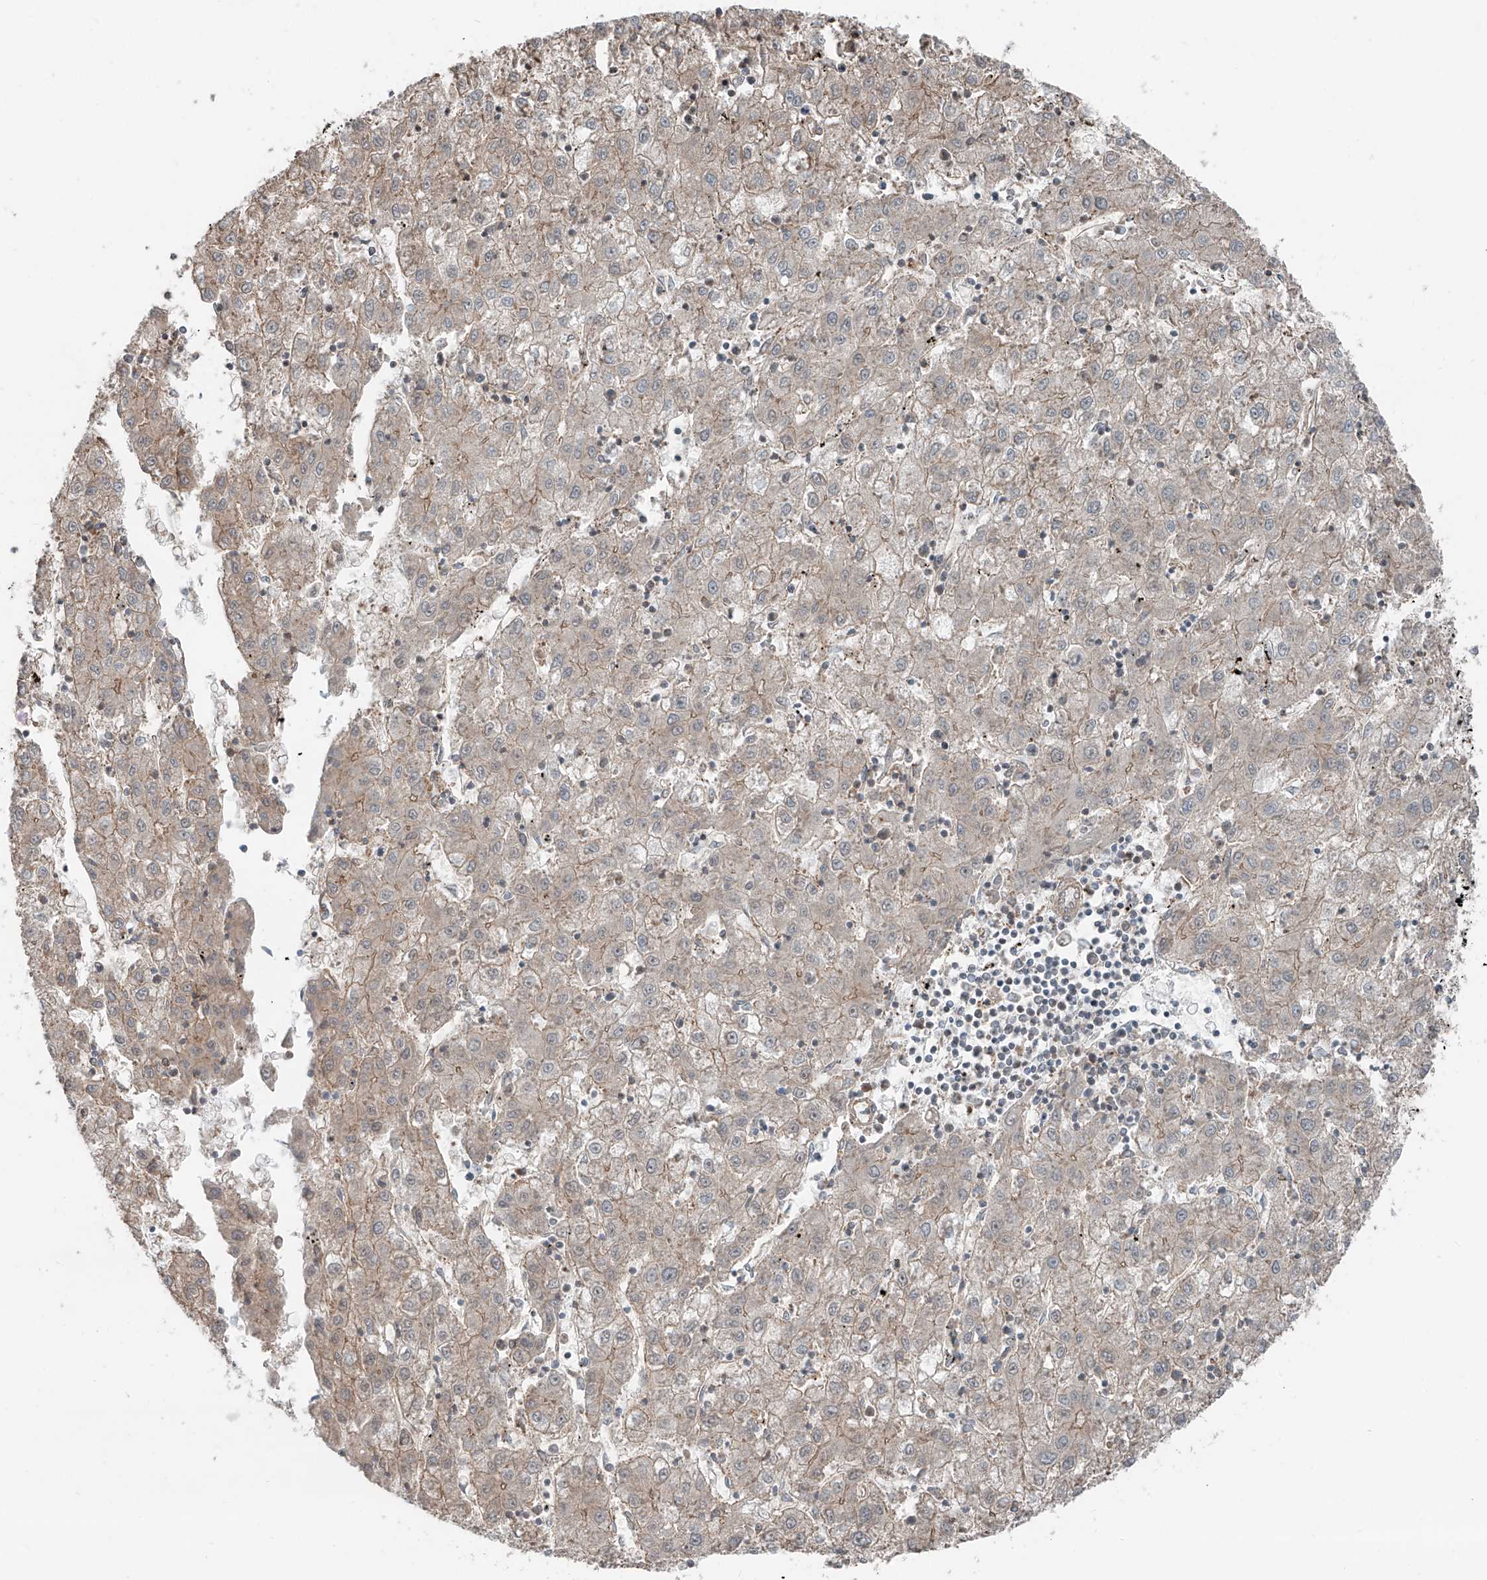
{"staining": {"intensity": "weak", "quantity": "25%-75%", "location": "cytoplasmic/membranous"}, "tissue": "liver cancer", "cell_type": "Tumor cells", "image_type": "cancer", "snomed": [{"axis": "morphology", "description": "Carcinoma, Hepatocellular, NOS"}, {"axis": "topography", "description": "Liver"}], "caption": "Human liver hepatocellular carcinoma stained with a protein marker demonstrates weak staining in tumor cells.", "gene": "CEP162", "patient": {"sex": "male", "age": 72}}